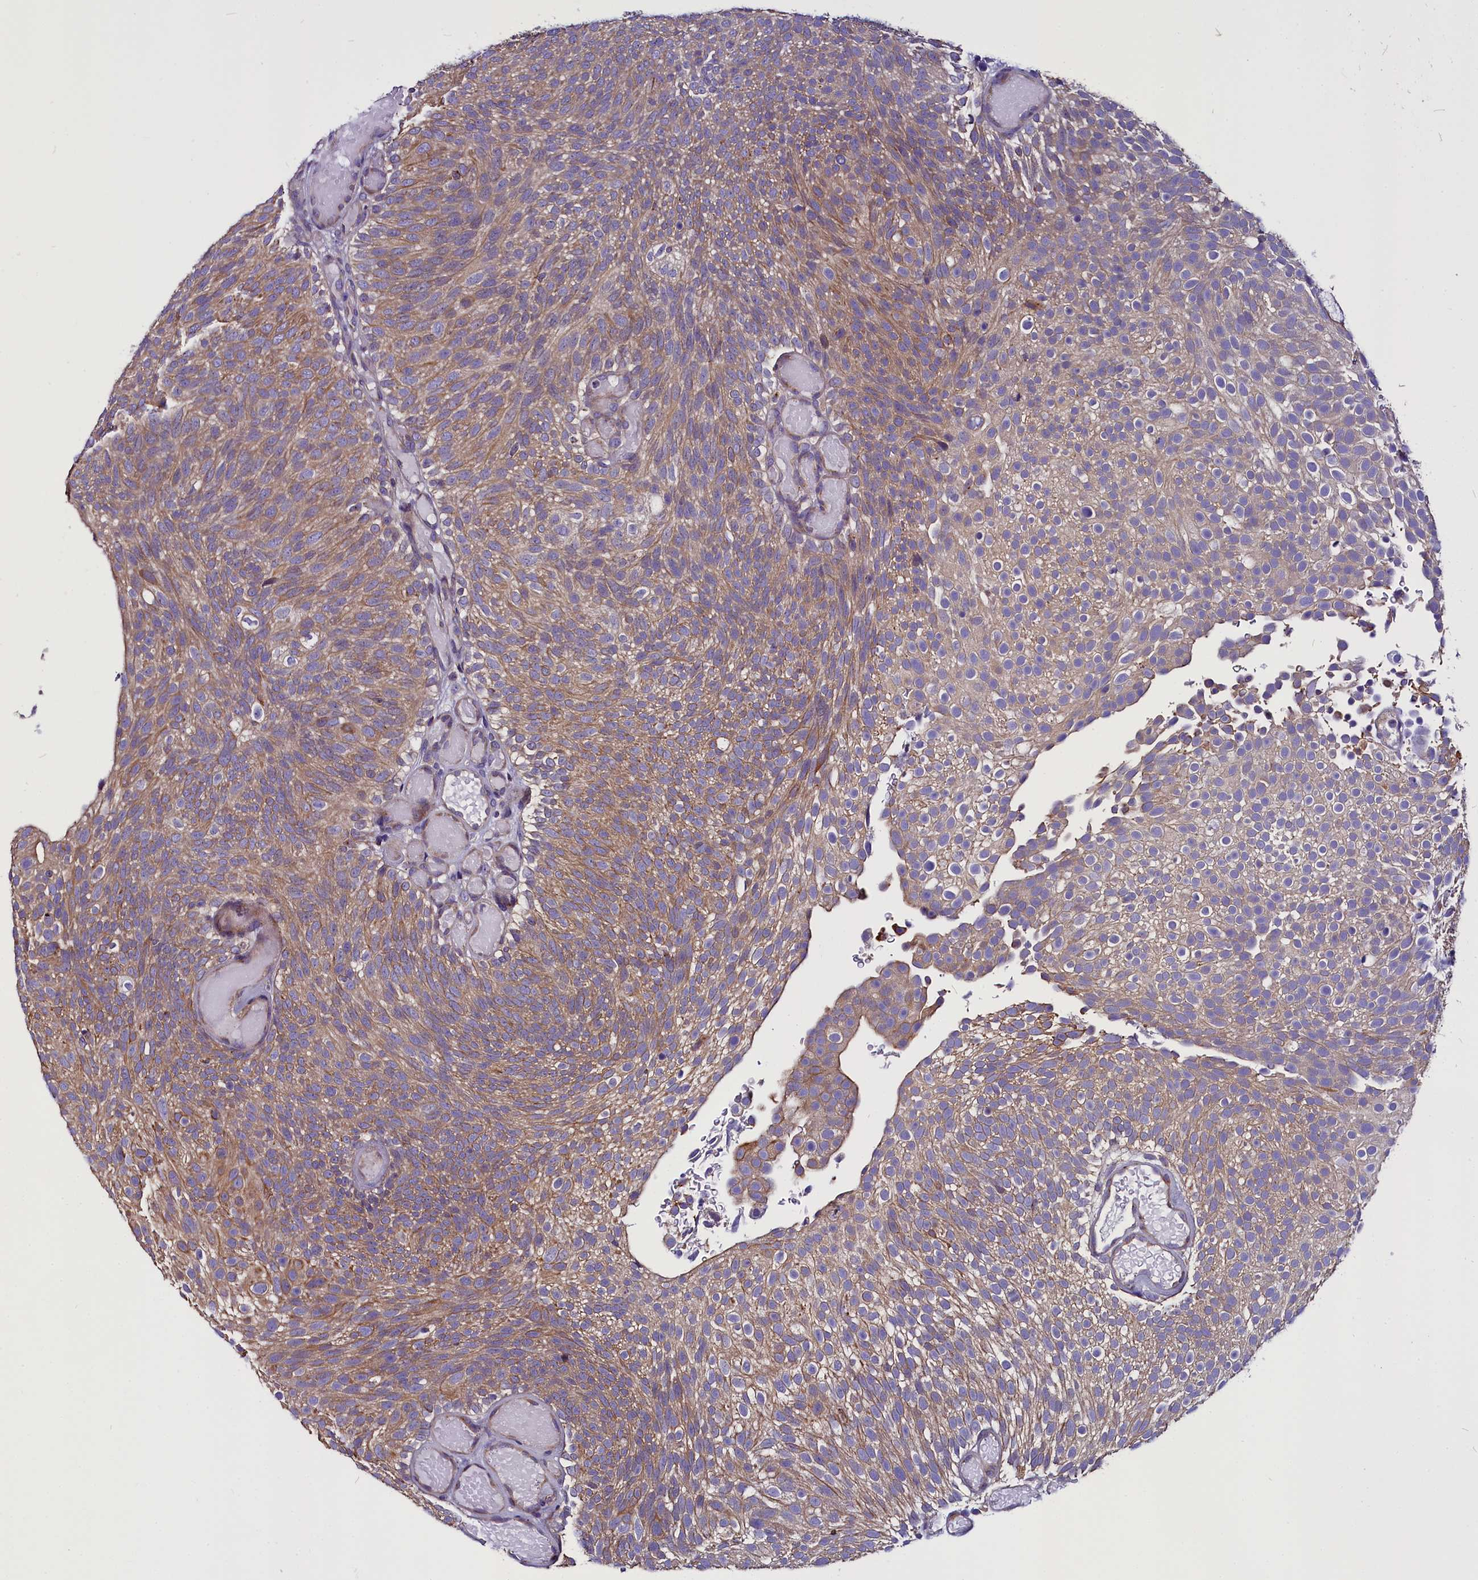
{"staining": {"intensity": "moderate", "quantity": ">75%", "location": "cytoplasmic/membranous"}, "tissue": "urothelial cancer", "cell_type": "Tumor cells", "image_type": "cancer", "snomed": [{"axis": "morphology", "description": "Urothelial carcinoma, Low grade"}, {"axis": "topography", "description": "Urinary bladder"}], "caption": "Immunohistochemical staining of human urothelial carcinoma (low-grade) shows medium levels of moderate cytoplasmic/membranous staining in approximately >75% of tumor cells.", "gene": "CEP170", "patient": {"sex": "male", "age": 78}}